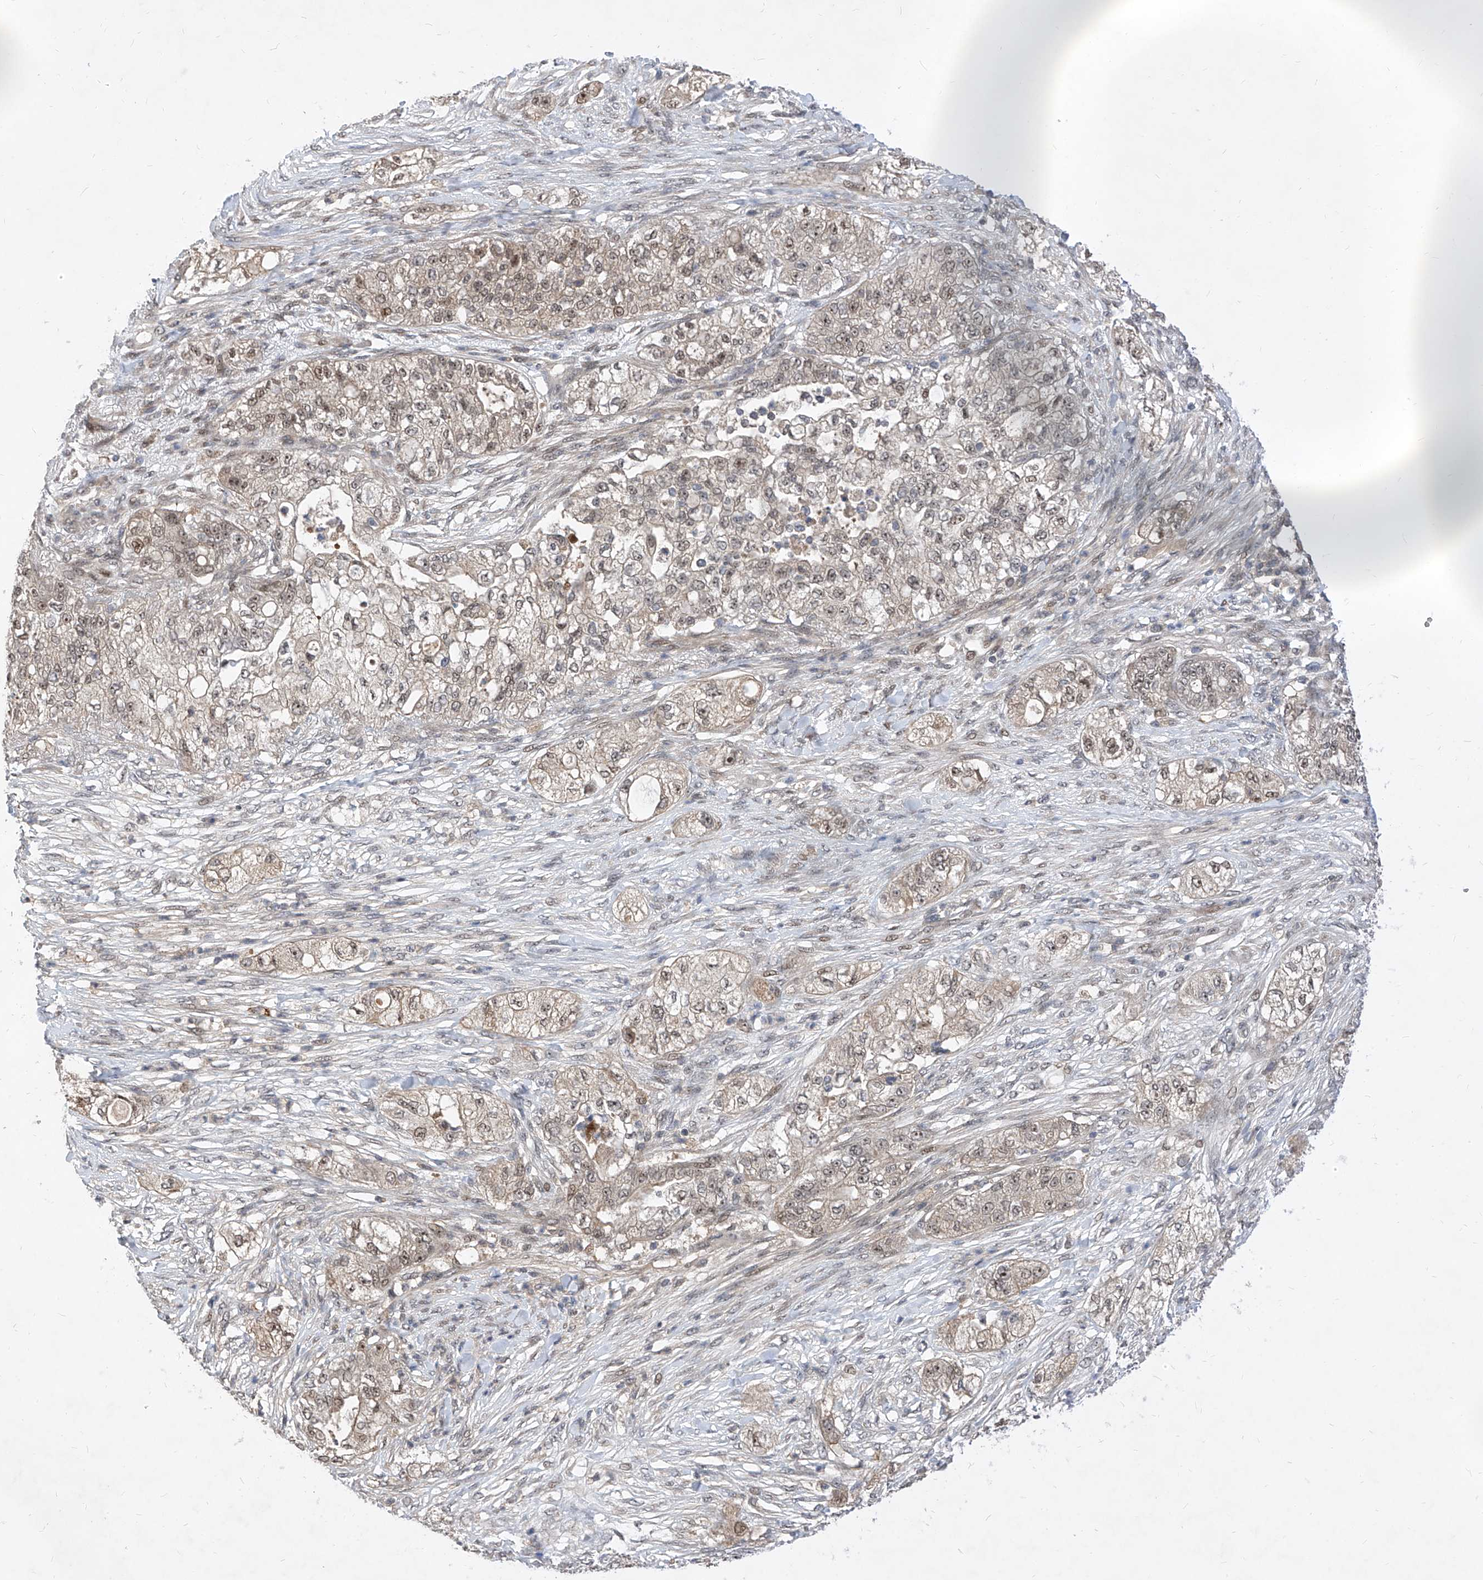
{"staining": {"intensity": "weak", "quantity": "25%-75%", "location": "nuclear"}, "tissue": "pancreatic cancer", "cell_type": "Tumor cells", "image_type": "cancer", "snomed": [{"axis": "morphology", "description": "Adenocarcinoma, NOS"}, {"axis": "topography", "description": "Pancreas"}], "caption": "Protein expression analysis of pancreatic cancer shows weak nuclear staining in approximately 25%-75% of tumor cells. The staining is performed using DAB brown chromogen to label protein expression. The nuclei are counter-stained blue using hematoxylin.", "gene": "LGR4", "patient": {"sex": "female", "age": 78}}